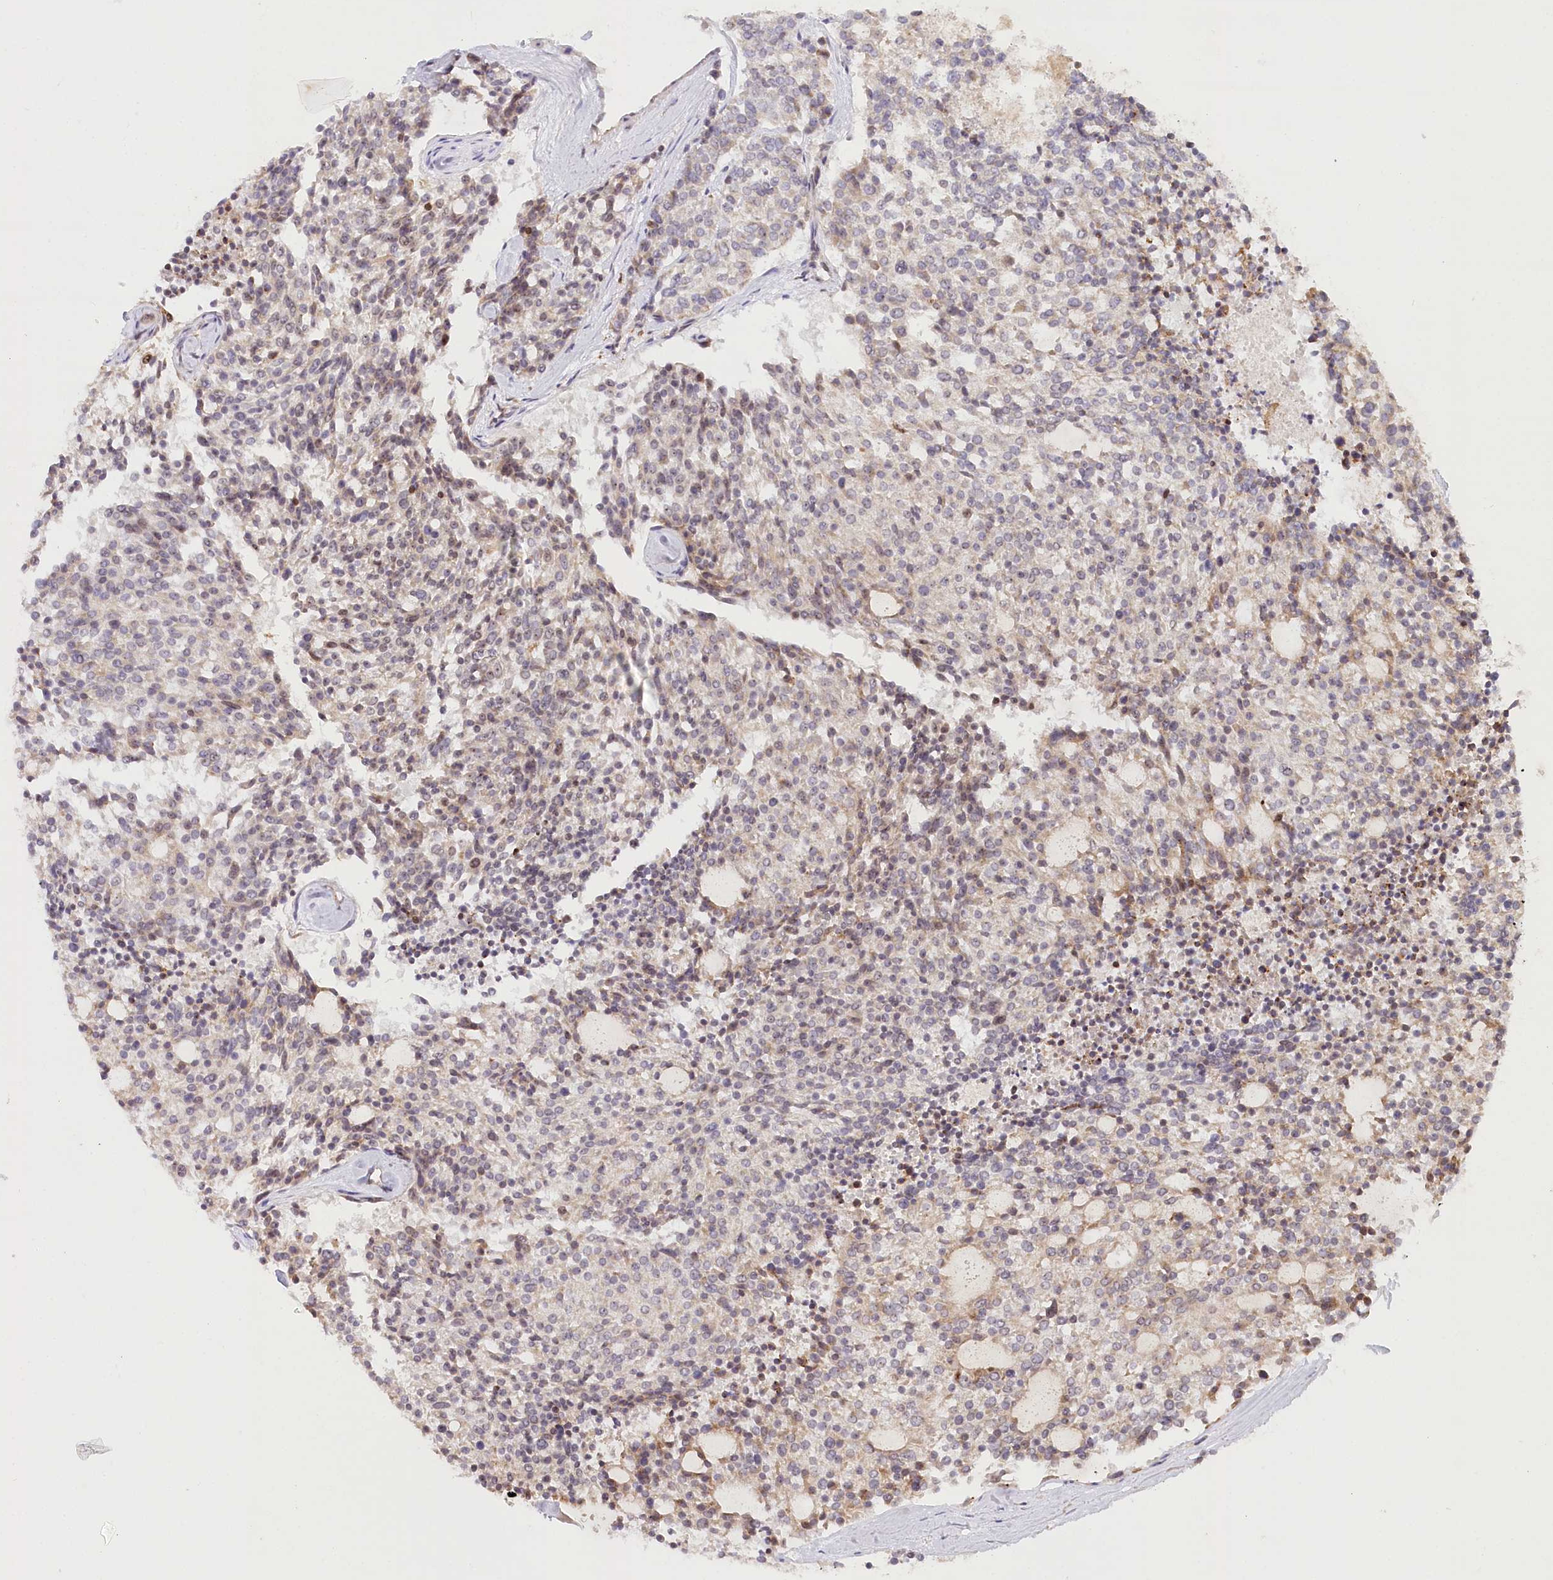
{"staining": {"intensity": "weak", "quantity": "25%-75%", "location": "nuclear"}, "tissue": "carcinoid", "cell_type": "Tumor cells", "image_type": "cancer", "snomed": [{"axis": "morphology", "description": "Carcinoid, malignant, NOS"}, {"axis": "topography", "description": "Pancreas"}], "caption": "Immunohistochemical staining of human carcinoid reveals low levels of weak nuclear protein staining in approximately 25%-75% of tumor cells. The protein is stained brown, and the nuclei are stained in blue (DAB IHC with brightfield microscopy, high magnification).", "gene": "WDR36", "patient": {"sex": "female", "age": 54}}